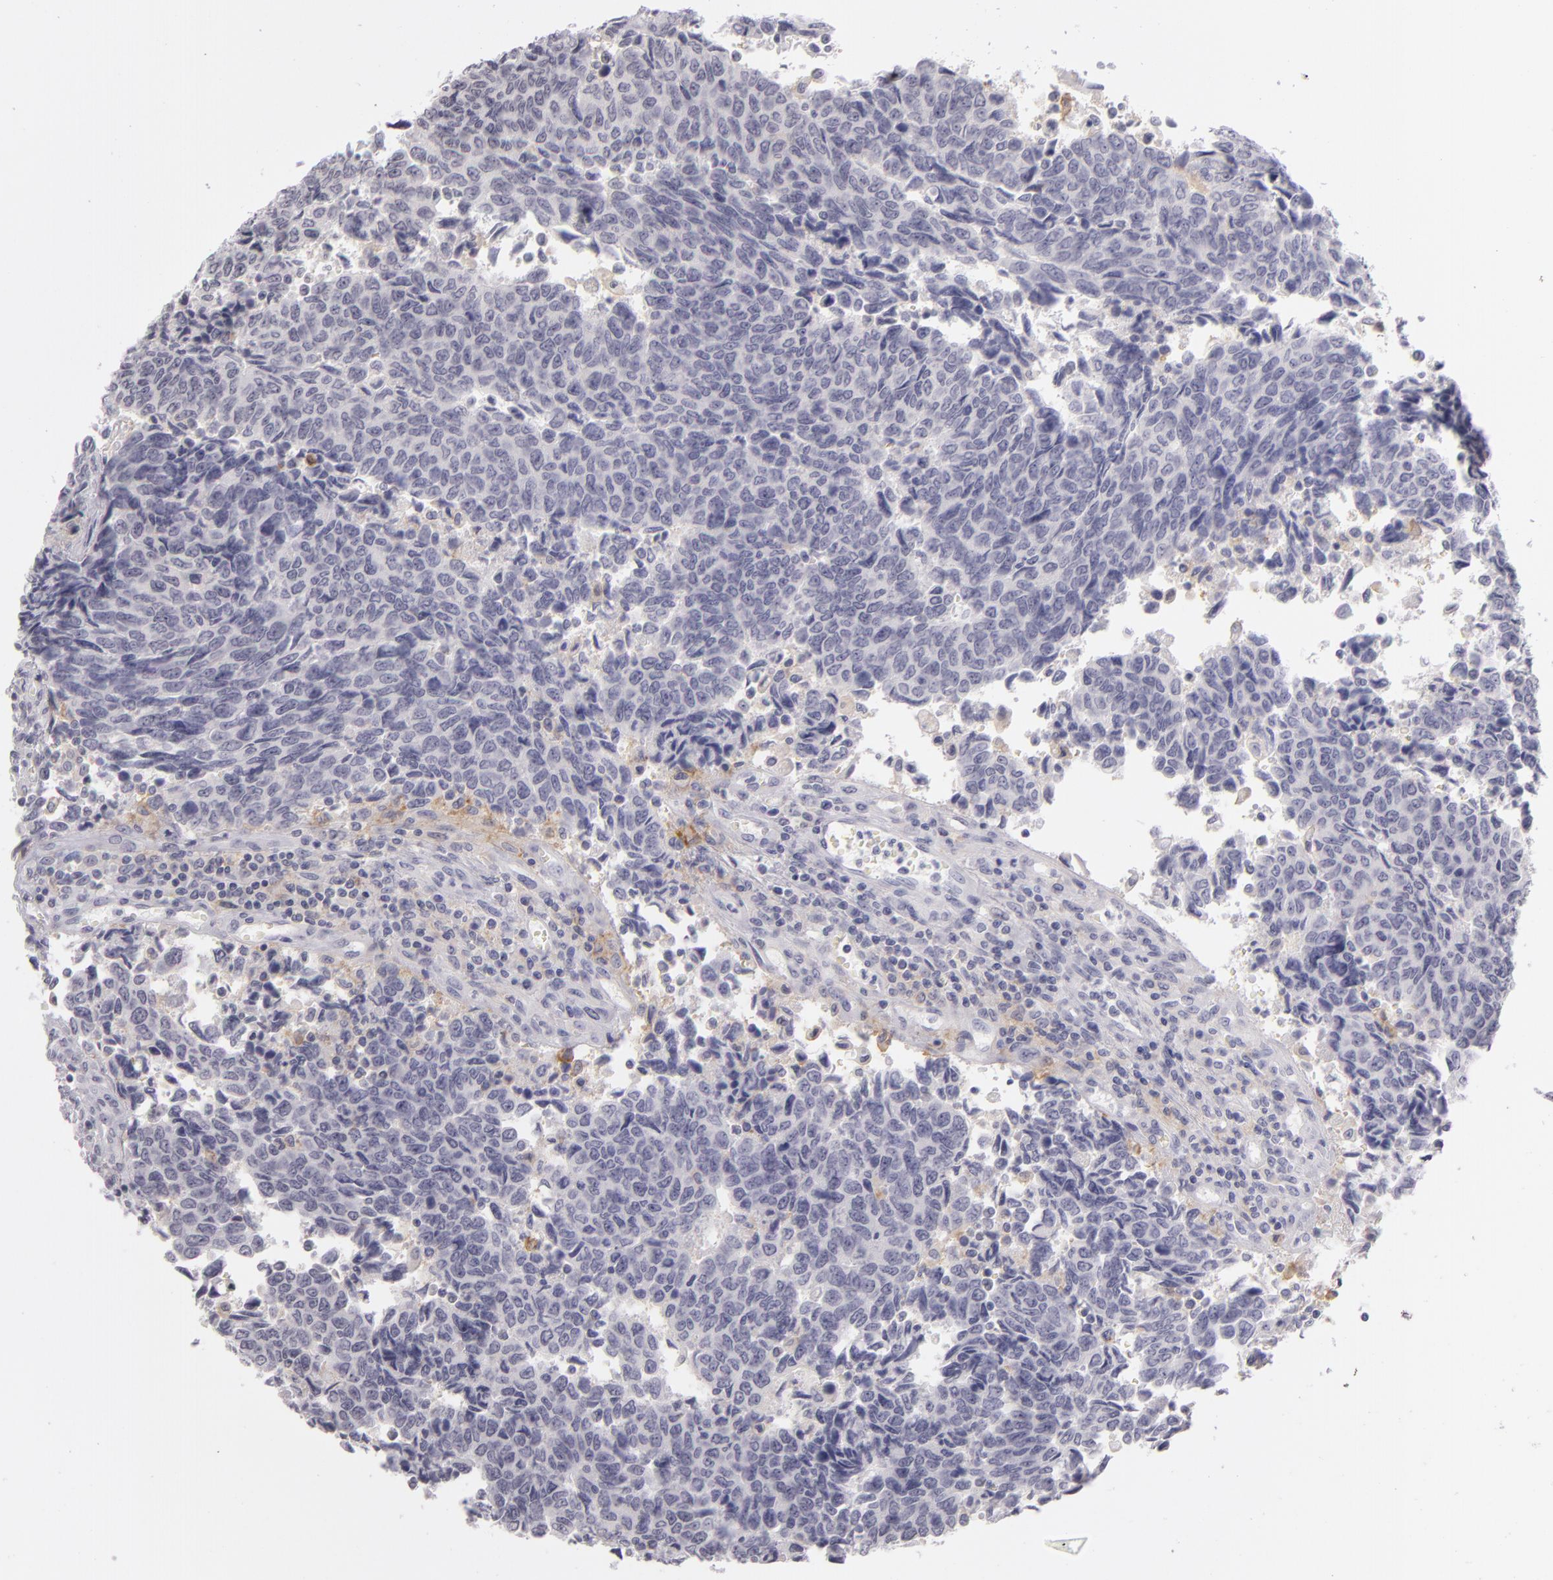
{"staining": {"intensity": "negative", "quantity": "none", "location": "none"}, "tissue": "urothelial cancer", "cell_type": "Tumor cells", "image_type": "cancer", "snomed": [{"axis": "morphology", "description": "Urothelial carcinoma, High grade"}, {"axis": "topography", "description": "Urinary bladder"}], "caption": "This is a histopathology image of immunohistochemistry staining of urothelial cancer, which shows no positivity in tumor cells.", "gene": "CD40", "patient": {"sex": "male", "age": 86}}